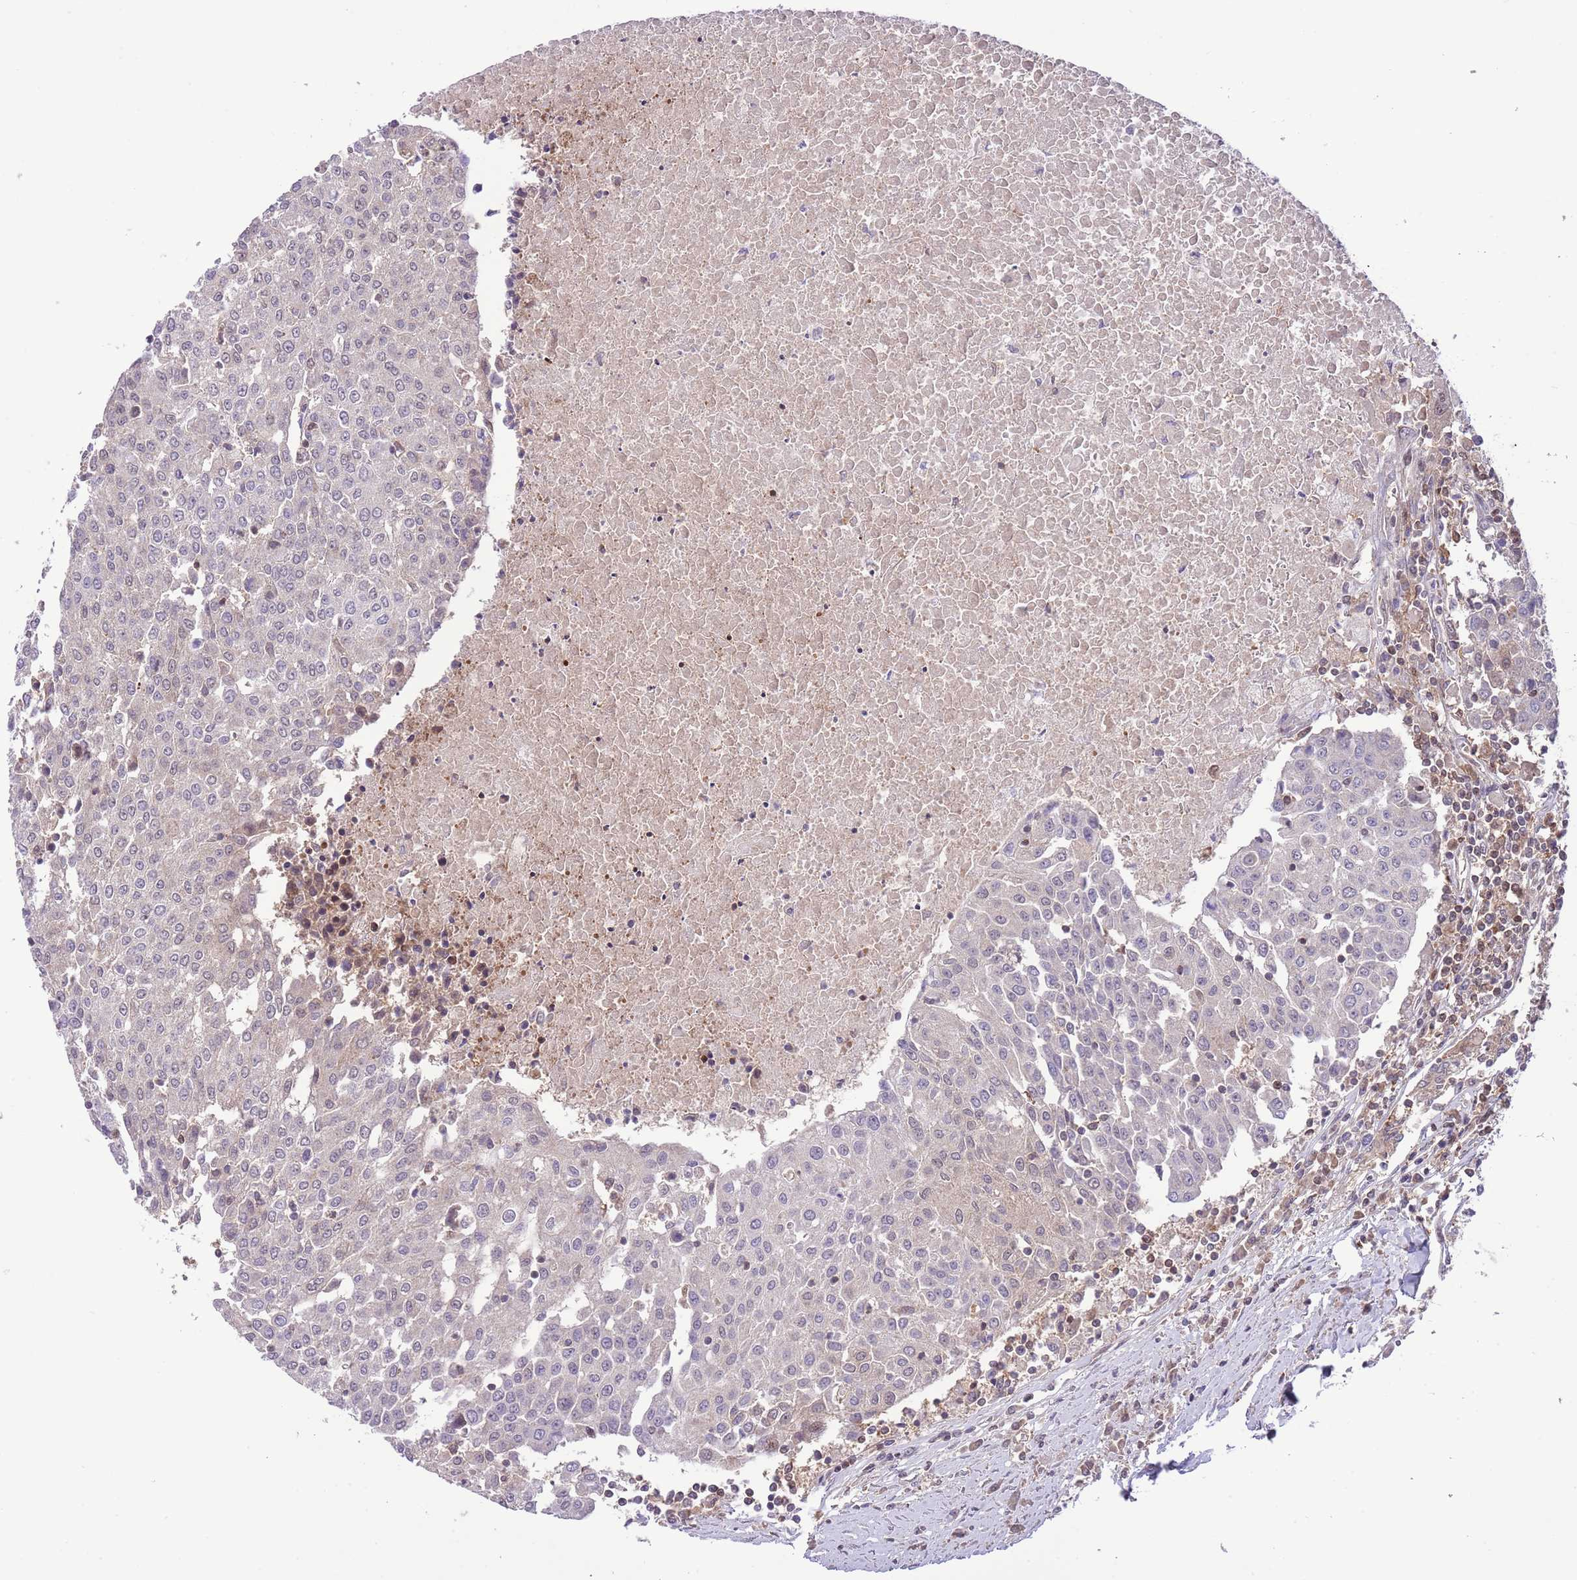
{"staining": {"intensity": "negative", "quantity": "none", "location": "none"}, "tissue": "urothelial cancer", "cell_type": "Tumor cells", "image_type": "cancer", "snomed": [{"axis": "morphology", "description": "Urothelial carcinoma, High grade"}, {"axis": "topography", "description": "Urinary bladder"}], "caption": "Tumor cells show no significant protein expression in high-grade urothelial carcinoma.", "gene": "HDHD2", "patient": {"sex": "female", "age": 85}}